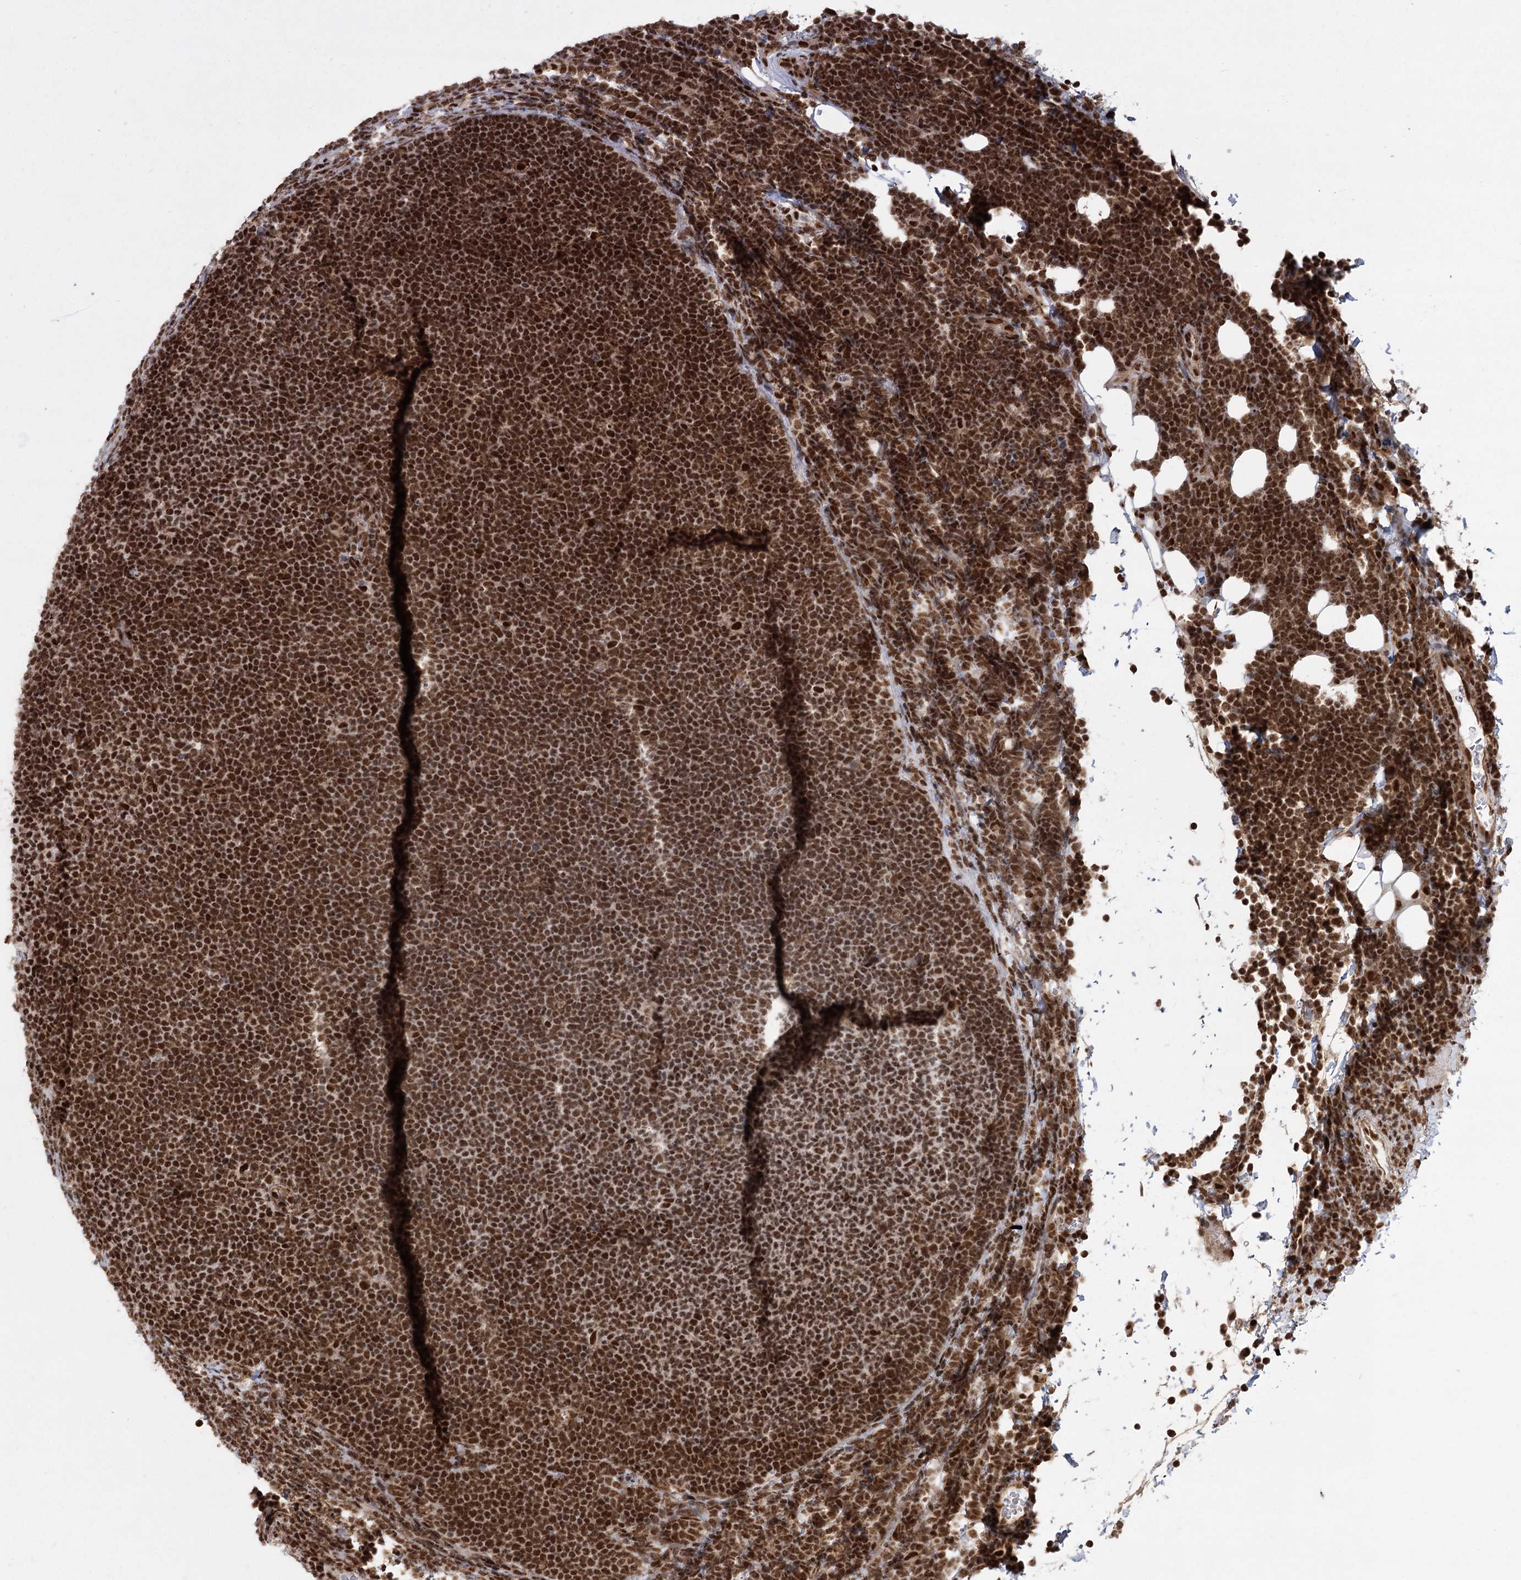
{"staining": {"intensity": "strong", "quantity": ">75%", "location": "nuclear"}, "tissue": "lymphoma", "cell_type": "Tumor cells", "image_type": "cancer", "snomed": [{"axis": "morphology", "description": "Malignant lymphoma, non-Hodgkin's type, High grade"}, {"axis": "topography", "description": "Lymph node"}], "caption": "Immunohistochemistry of high-grade malignant lymphoma, non-Hodgkin's type displays high levels of strong nuclear expression in about >75% of tumor cells.", "gene": "ZCCHC8", "patient": {"sex": "male", "age": 13}}